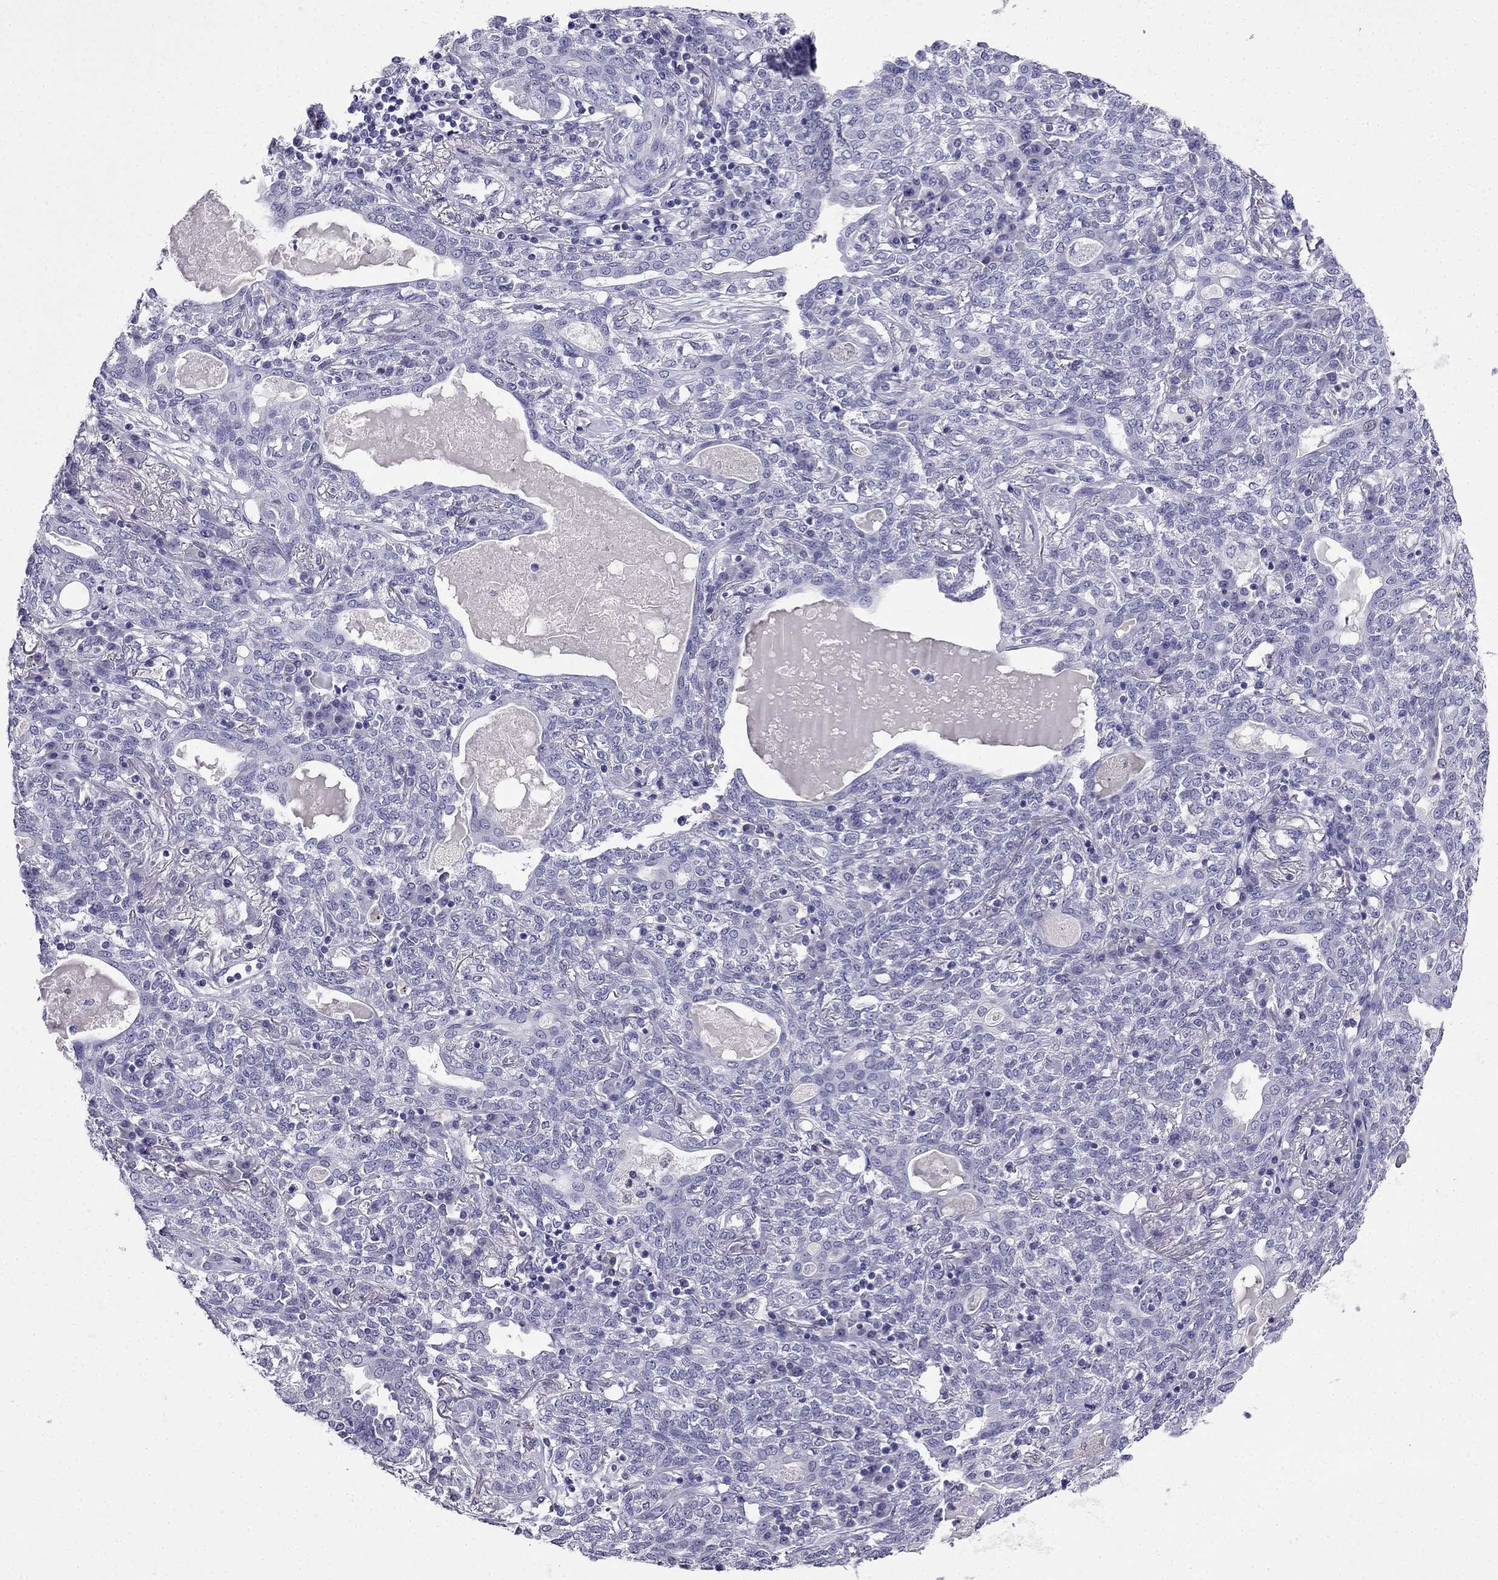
{"staining": {"intensity": "negative", "quantity": "none", "location": "none"}, "tissue": "lung cancer", "cell_type": "Tumor cells", "image_type": "cancer", "snomed": [{"axis": "morphology", "description": "Squamous cell carcinoma, NOS"}, {"axis": "topography", "description": "Lung"}], "caption": "Immunohistochemical staining of lung cancer displays no significant positivity in tumor cells.", "gene": "CDHR4", "patient": {"sex": "female", "age": 70}}